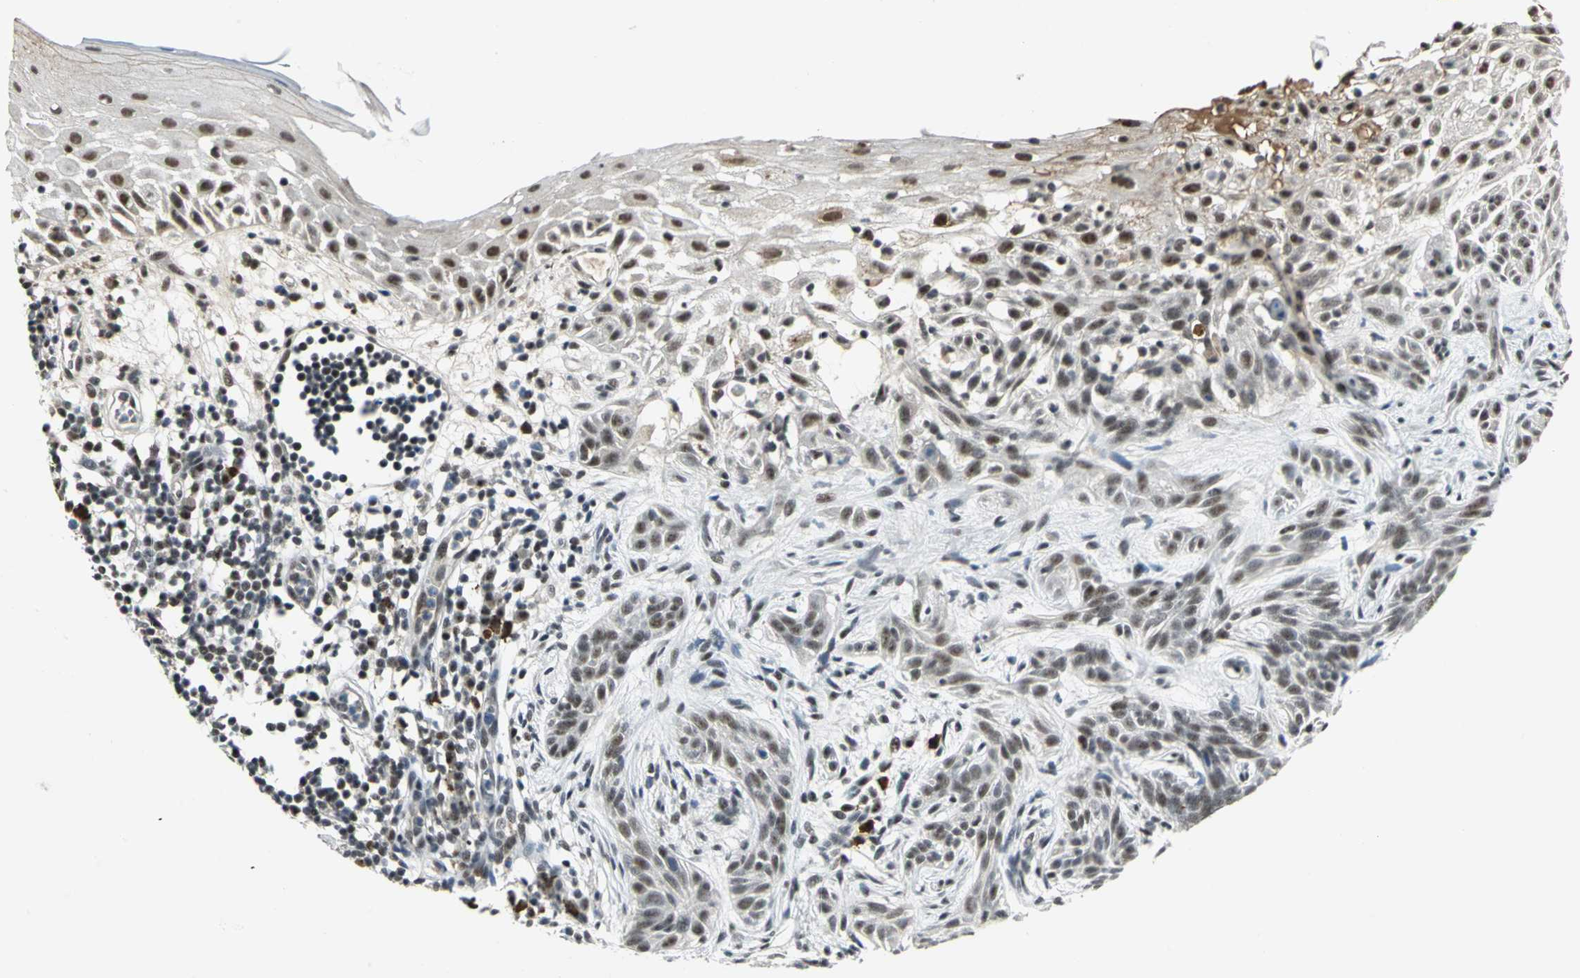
{"staining": {"intensity": "moderate", "quantity": ">75%", "location": "nuclear"}, "tissue": "skin cancer", "cell_type": "Tumor cells", "image_type": "cancer", "snomed": [{"axis": "morphology", "description": "Normal tissue, NOS"}, {"axis": "morphology", "description": "Basal cell carcinoma"}, {"axis": "topography", "description": "Skin"}], "caption": "Human skin cancer (basal cell carcinoma) stained with a brown dye reveals moderate nuclear positive expression in approximately >75% of tumor cells.", "gene": "CCNT1", "patient": {"sex": "female", "age": 69}}